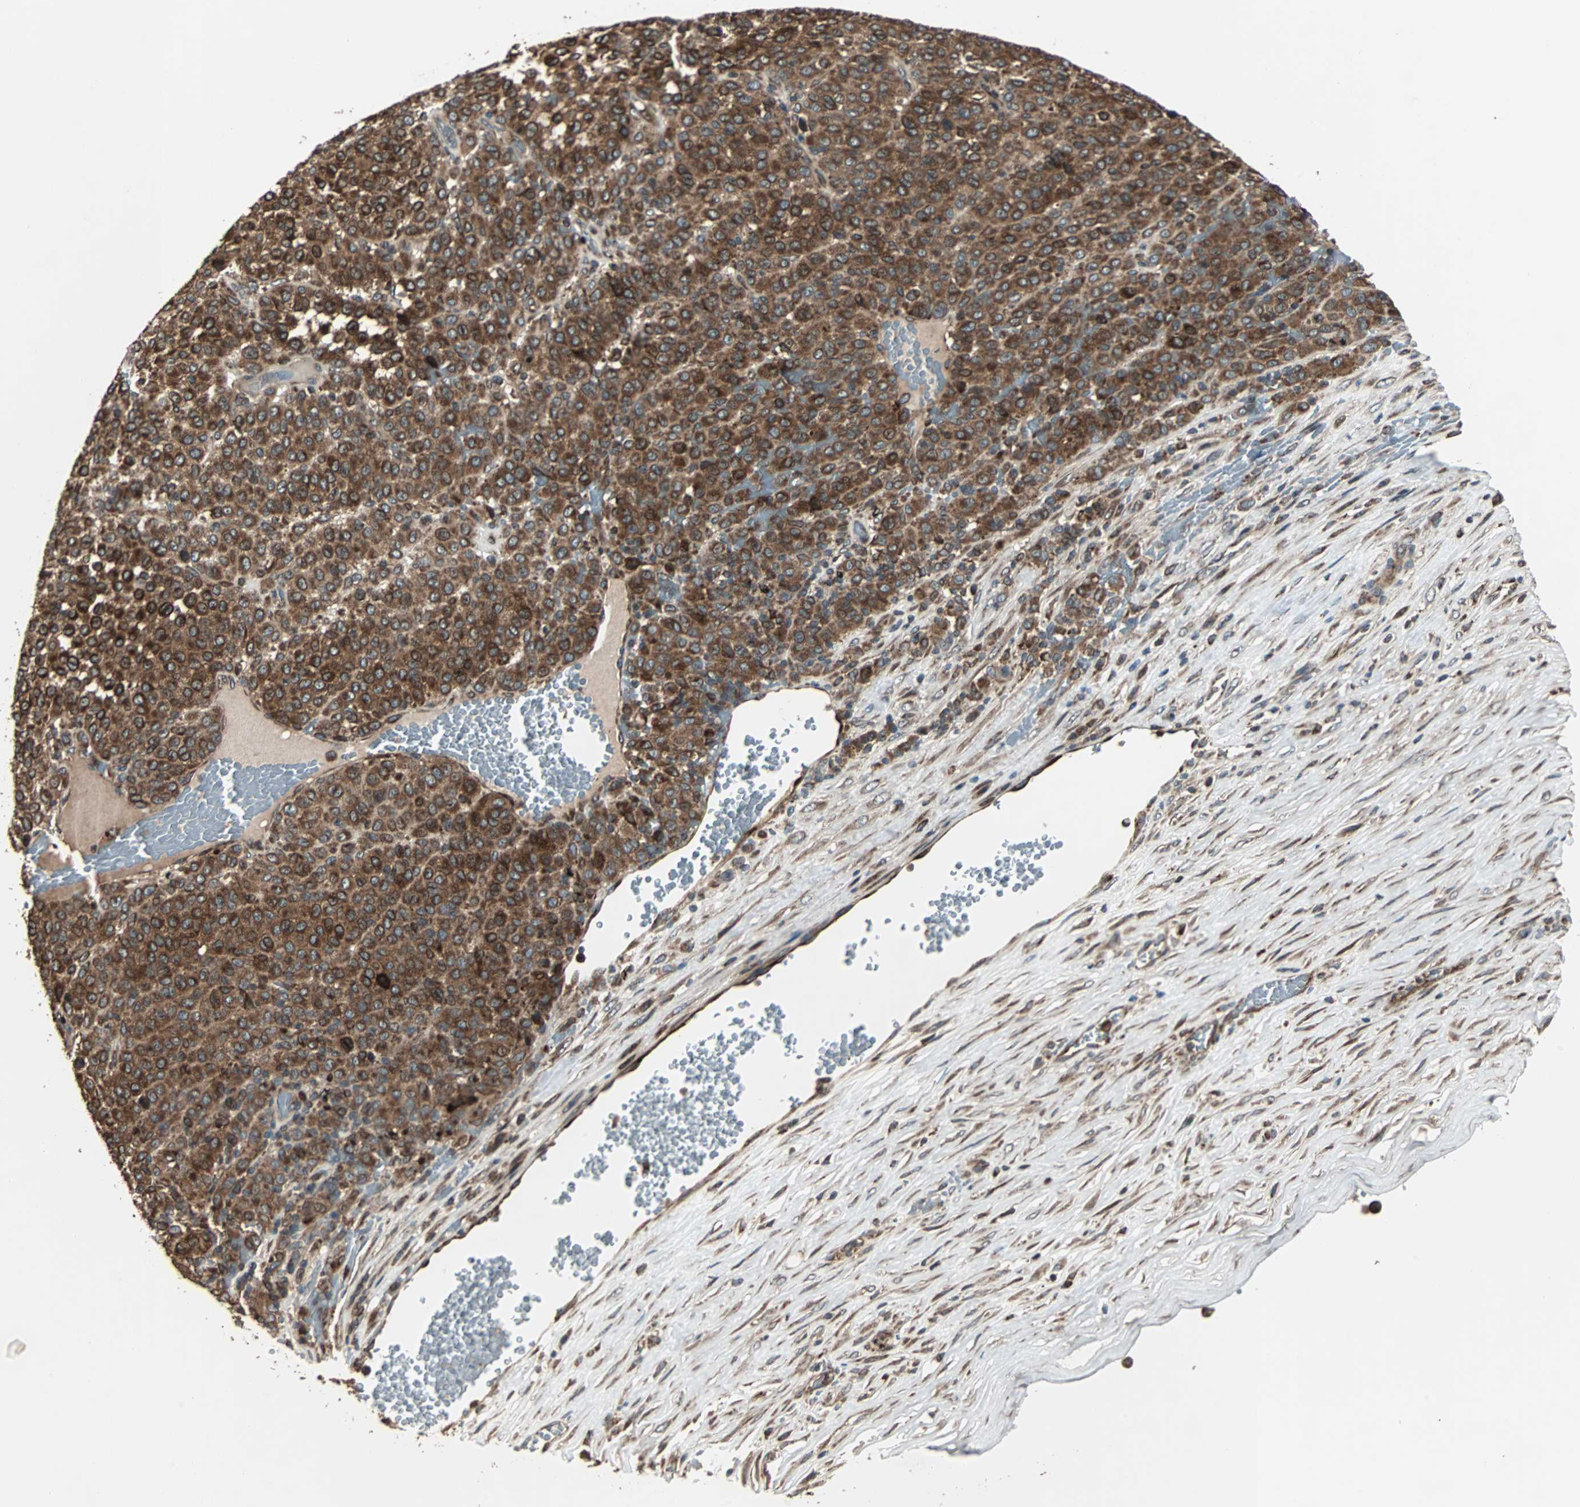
{"staining": {"intensity": "strong", "quantity": ">75%", "location": "cytoplasmic/membranous"}, "tissue": "melanoma", "cell_type": "Tumor cells", "image_type": "cancer", "snomed": [{"axis": "morphology", "description": "Malignant melanoma, Metastatic site"}, {"axis": "topography", "description": "Pancreas"}], "caption": "IHC of melanoma demonstrates high levels of strong cytoplasmic/membranous positivity in approximately >75% of tumor cells.", "gene": "RAB7A", "patient": {"sex": "female", "age": 30}}